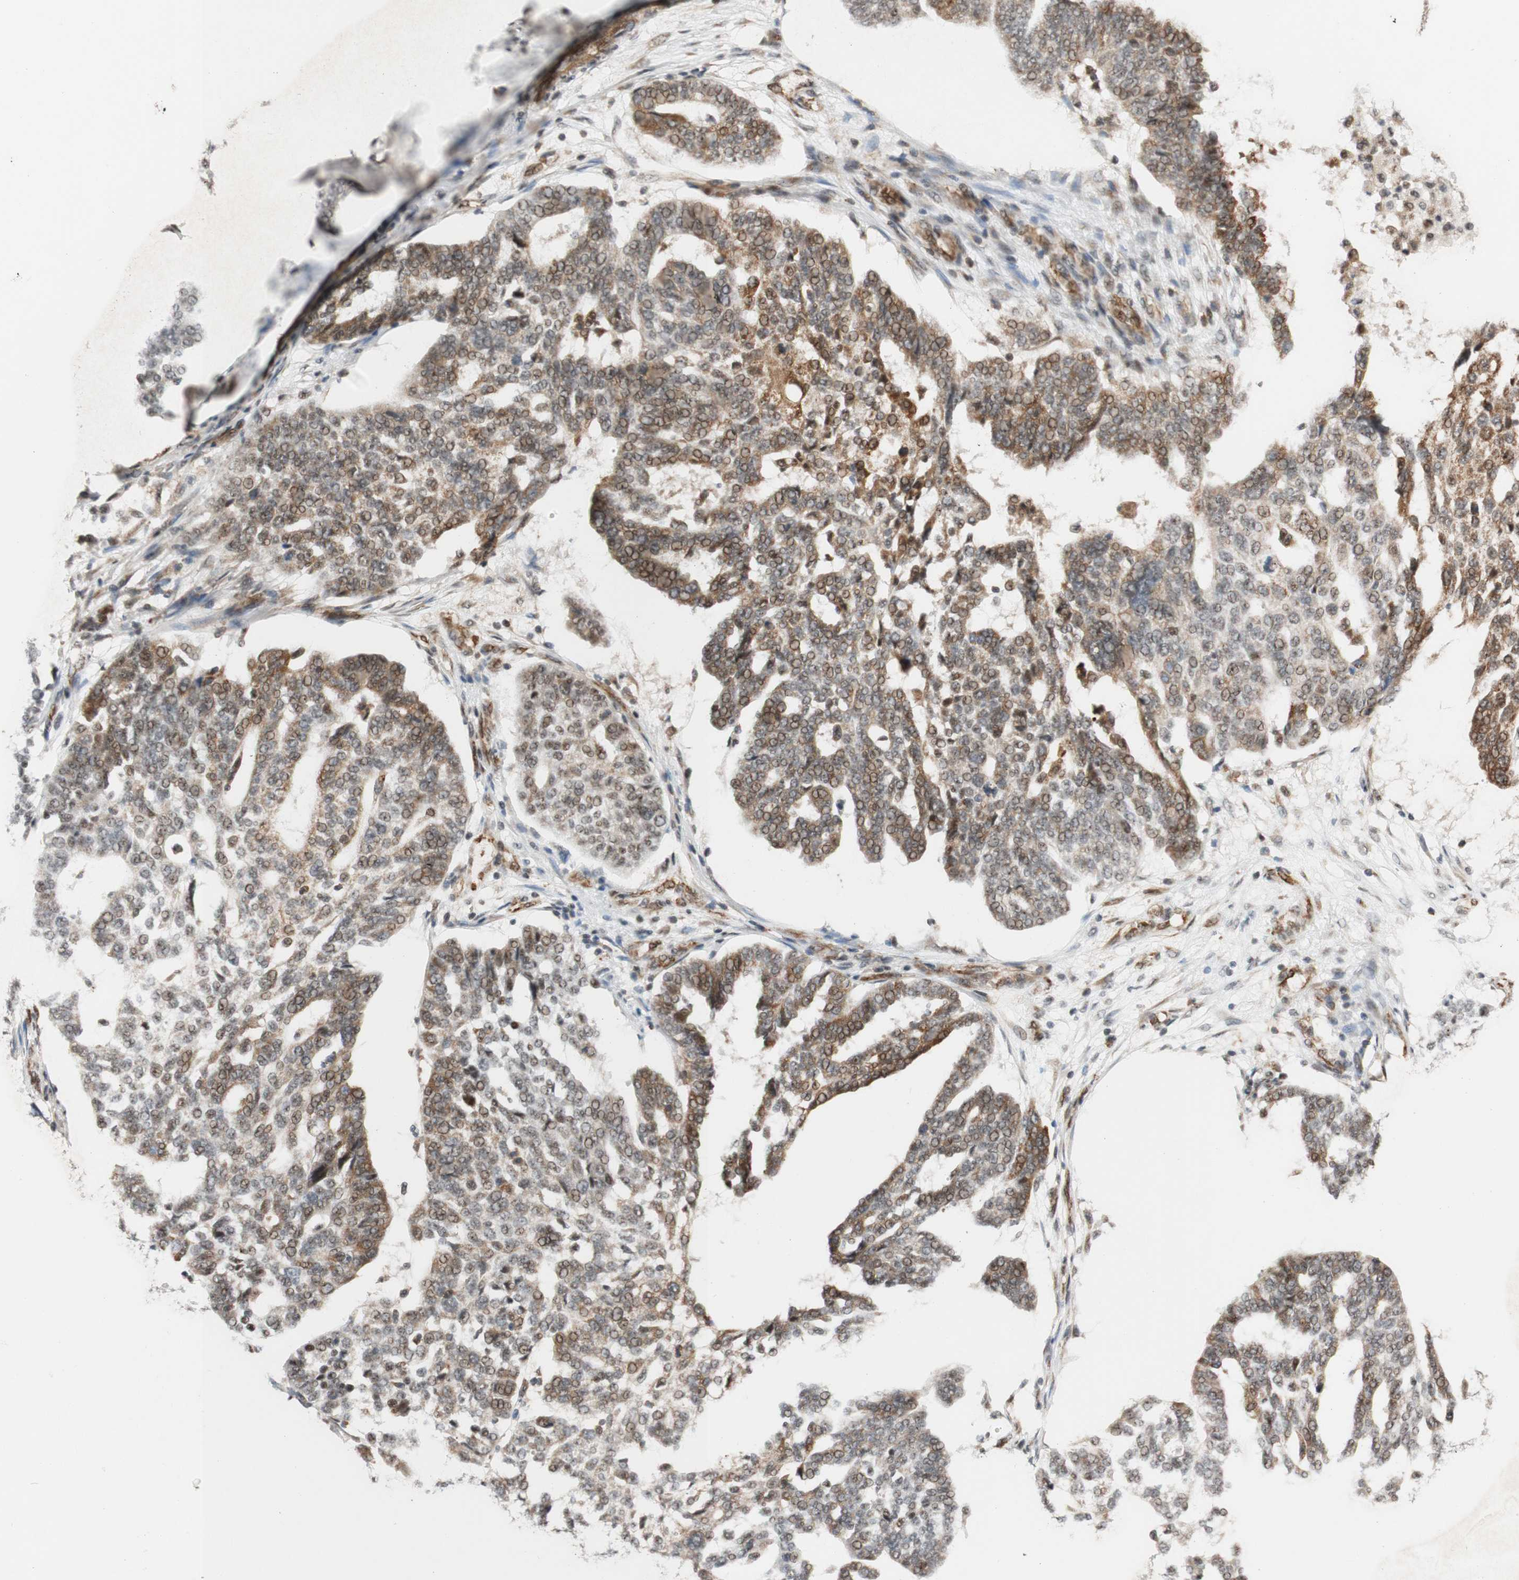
{"staining": {"intensity": "weak", "quantity": ">75%", "location": "cytoplasmic/membranous,nuclear"}, "tissue": "ovarian cancer", "cell_type": "Tumor cells", "image_type": "cancer", "snomed": [{"axis": "morphology", "description": "Cystadenocarcinoma, serous, NOS"}, {"axis": "topography", "description": "Ovary"}], "caption": "This is an image of immunohistochemistry (IHC) staining of ovarian cancer, which shows weak expression in the cytoplasmic/membranous and nuclear of tumor cells.", "gene": "SAP18", "patient": {"sex": "female", "age": 59}}